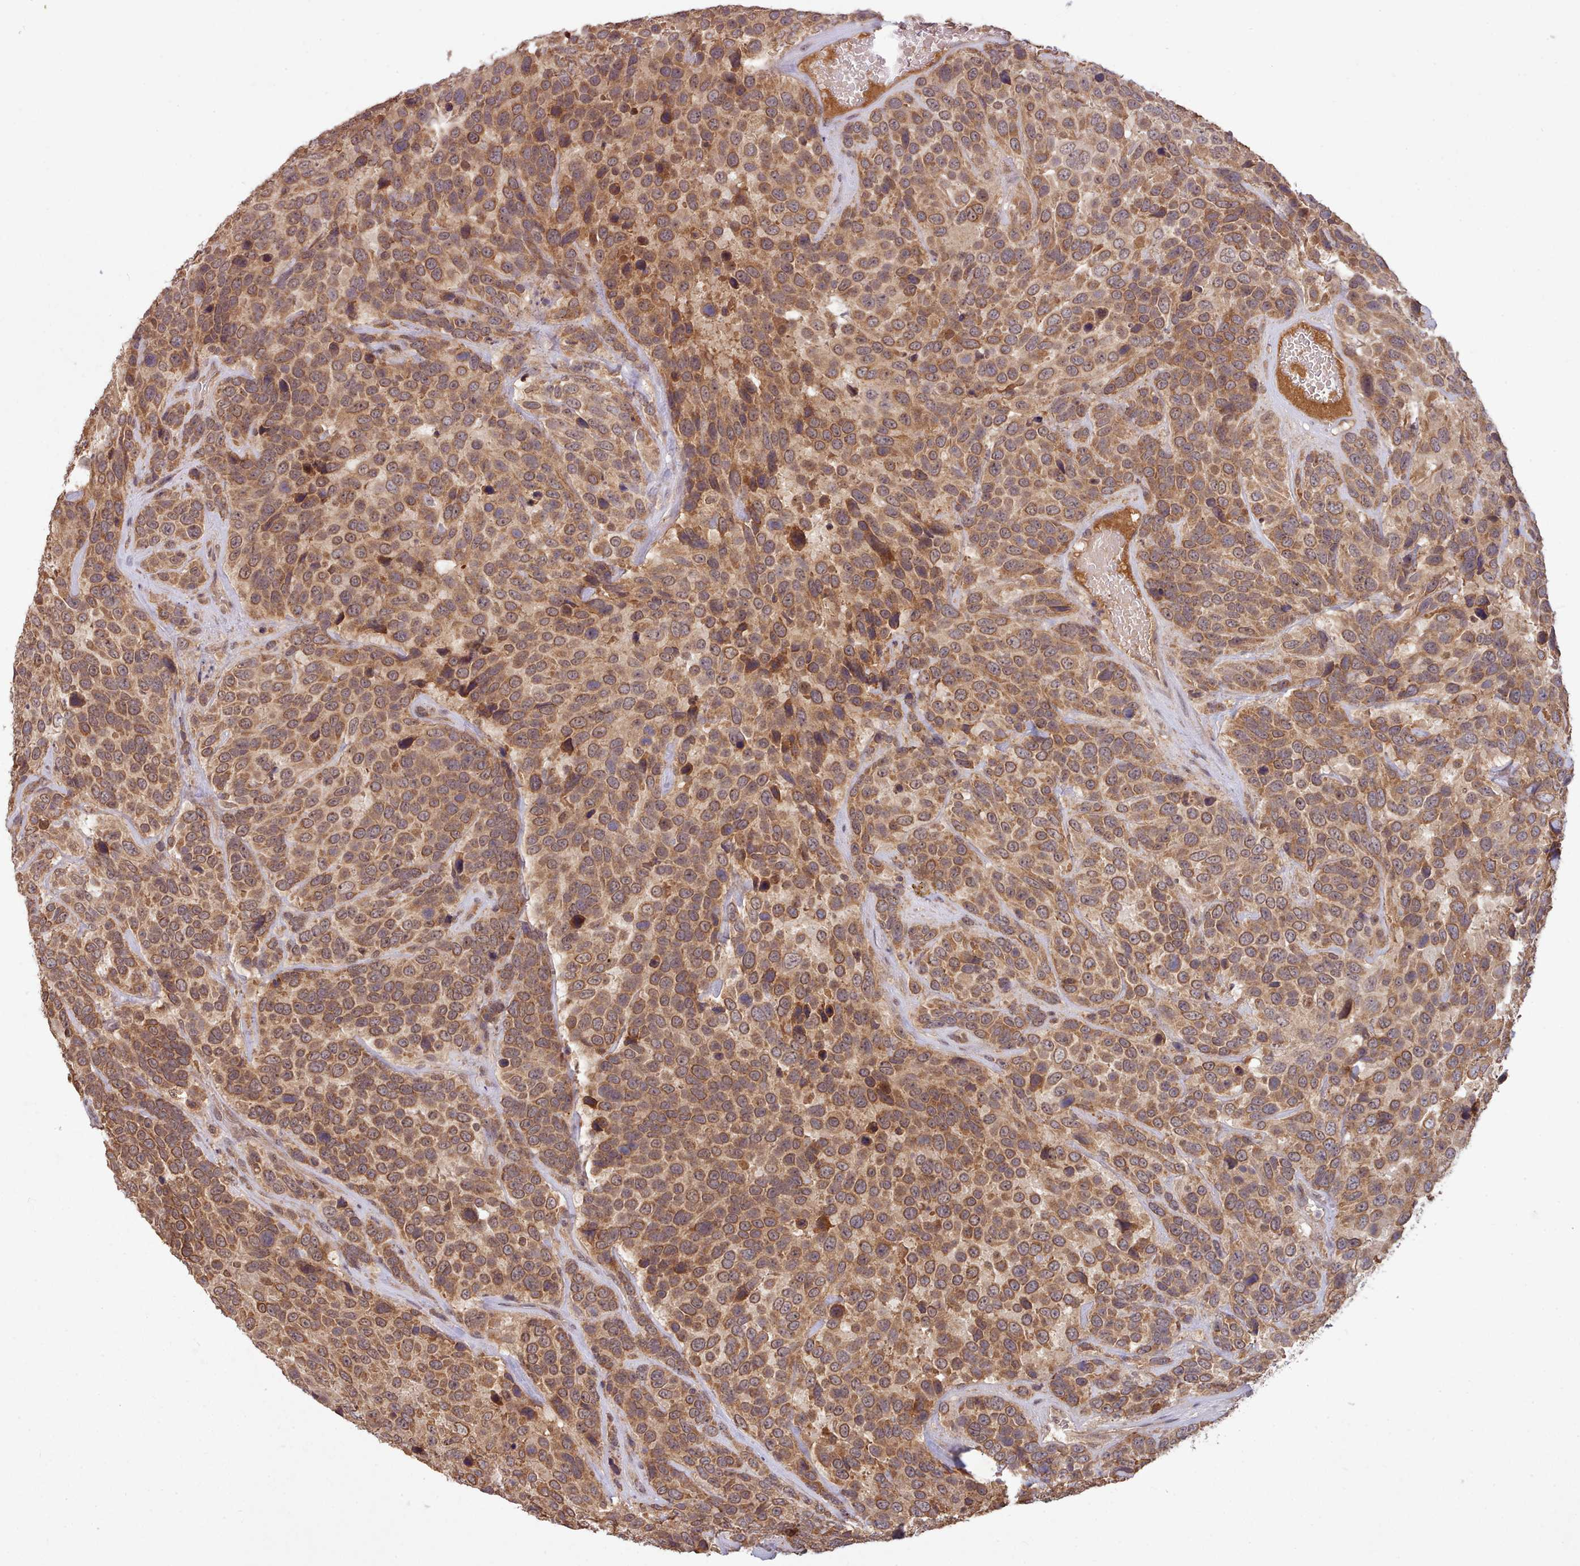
{"staining": {"intensity": "moderate", "quantity": ">75%", "location": "cytoplasmic/membranous"}, "tissue": "urothelial cancer", "cell_type": "Tumor cells", "image_type": "cancer", "snomed": [{"axis": "morphology", "description": "Urothelial carcinoma, High grade"}, {"axis": "topography", "description": "Urinary bladder"}], "caption": "Immunohistochemical staining of human urothelial cancer reveals medium levels of moderate cytoplasmic/membranous staining in about >75% of tumor cells.", "gene": "PIP4P1", "patient": {"sex": "female", "age": 70}}